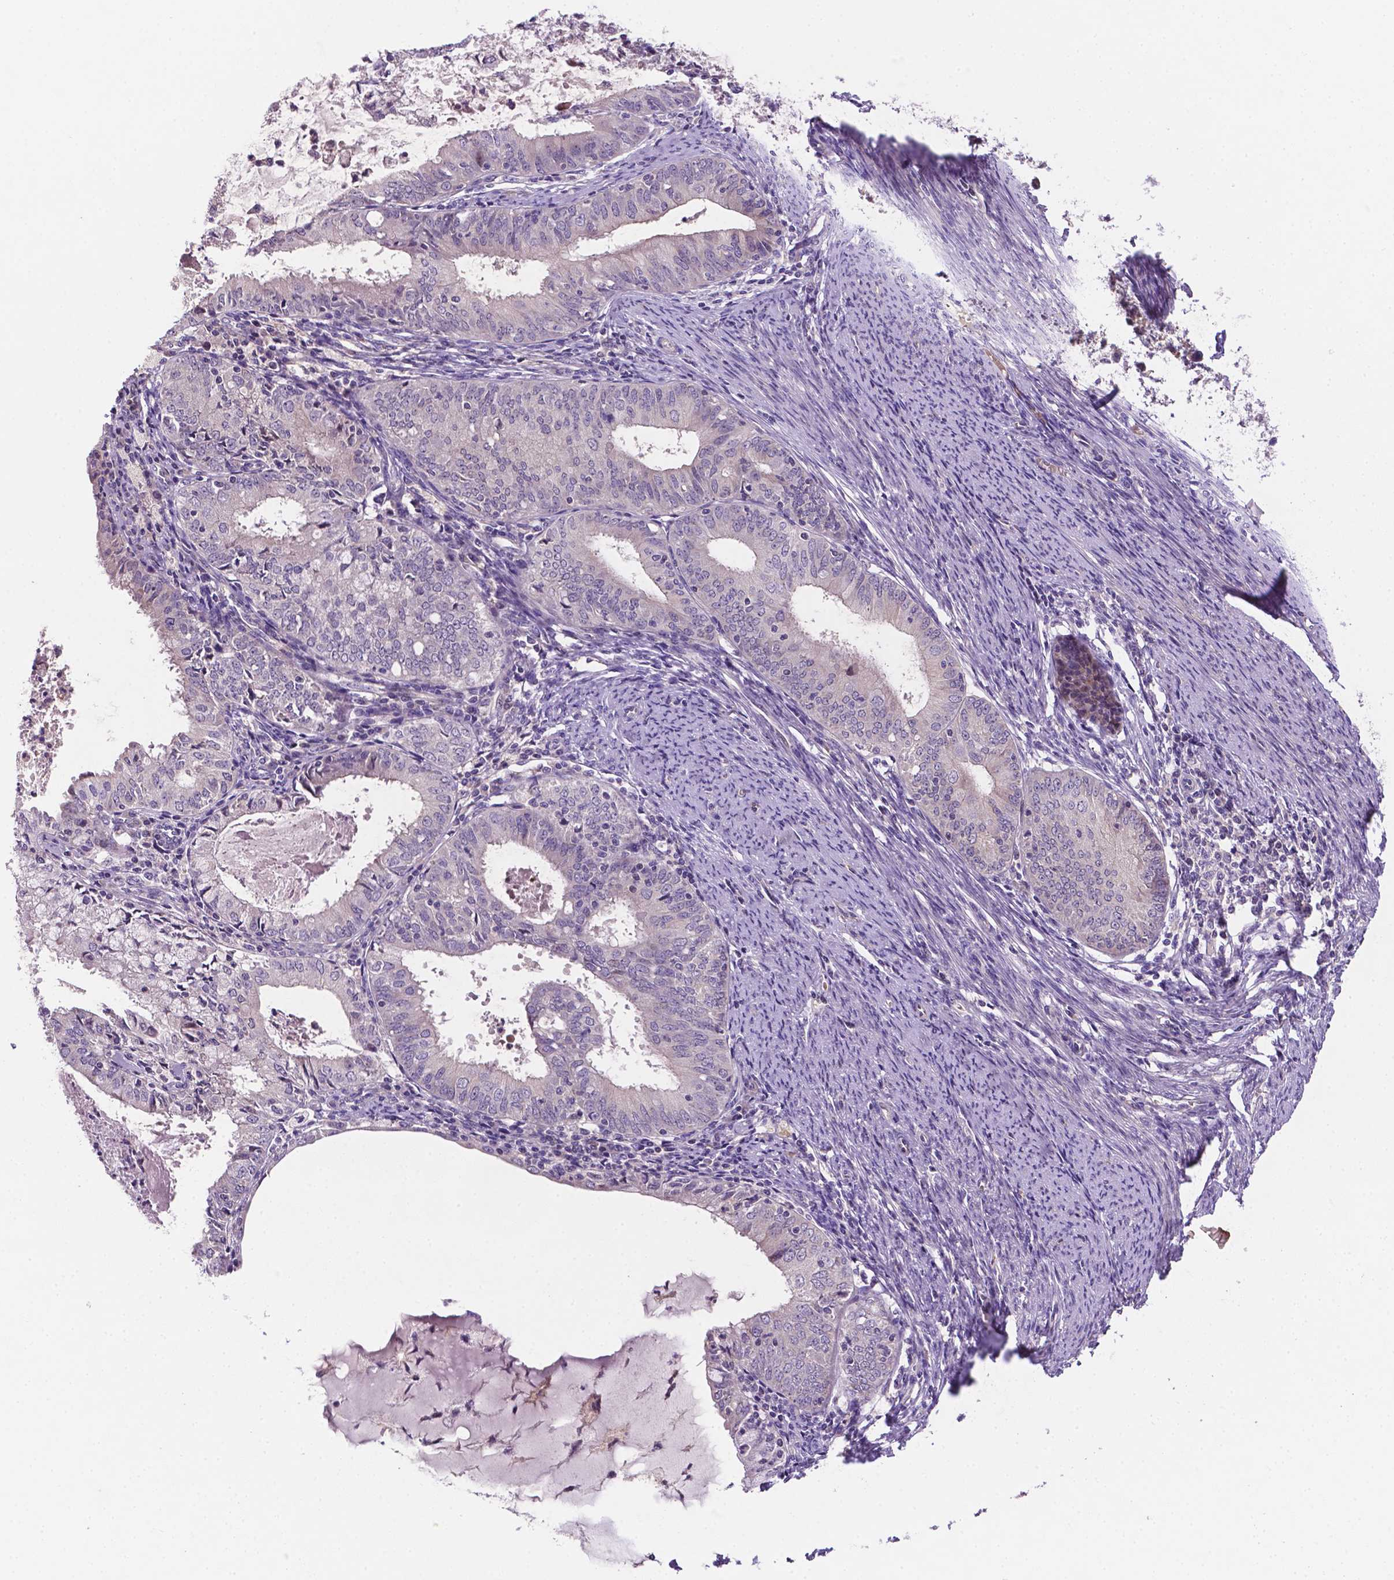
{"staining": {"intensity": "negative", "quantity": "none", "location": "none"}, "tissue": "endometrial cancer", "cell_type": "Tumor cells", "image_type": "cancer", "snomed": [{"axis": "morphology", "description": "Adenocarcinoma, NOS"}, {"axis": "topography", "description": "Endometrium"}], "caption": "Immunohistochemistry (IHC) of endometrial adenocarcinoma exhibits no expression in tumor cells. (Brightfield microscopy of DAB (3,3'-diaminobenzidine) IHC at high magnification).", "gene": "TM4SF20", "patient": {"sex": "female", "age": 57}}